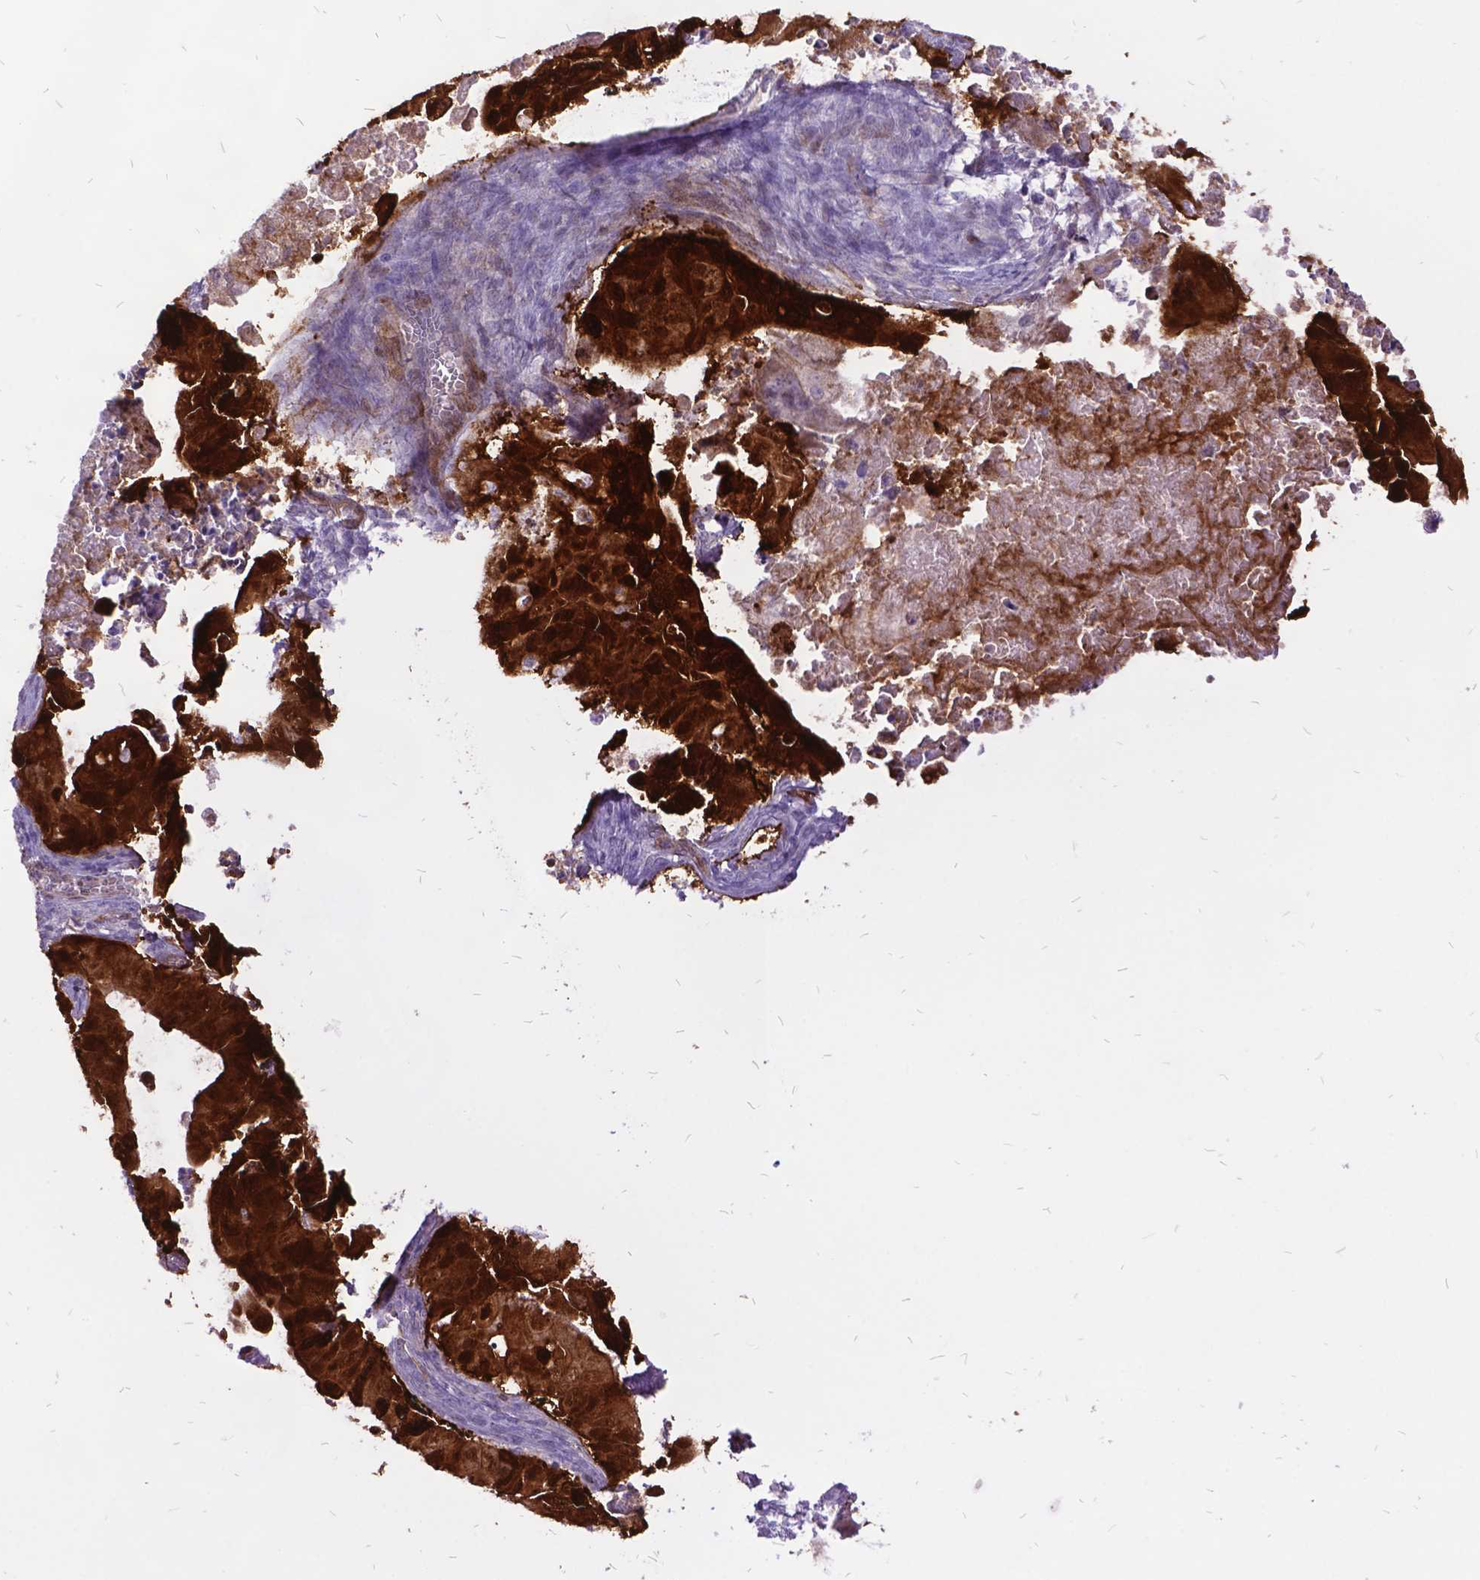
{"staining": {"intensity": "strong", "quantity": ">75%", "location": "cytoplasmic/membranous"}, "tissue": "ovarian cancer", "cell_type": "Tumor cells", "image_type": "cancer", "snomed": [{"axis": "morphology", "description": "Cystadenocarcinoma, mucinous, NOS"}, {"axis": "topography", "description": "Ovary"}], "caption": "Immunohistochemistry histopathology image of neoplastic tissue: human ovarian cancer stained using IHC shows high levels of strong protein expression localized specifically in the cytoplasmic/membranous of tumor cells, appearing as a cytoplasmic/membranous brown color.", "gene": "GRB7", "patient": {"sex": "female", "age": 64}}